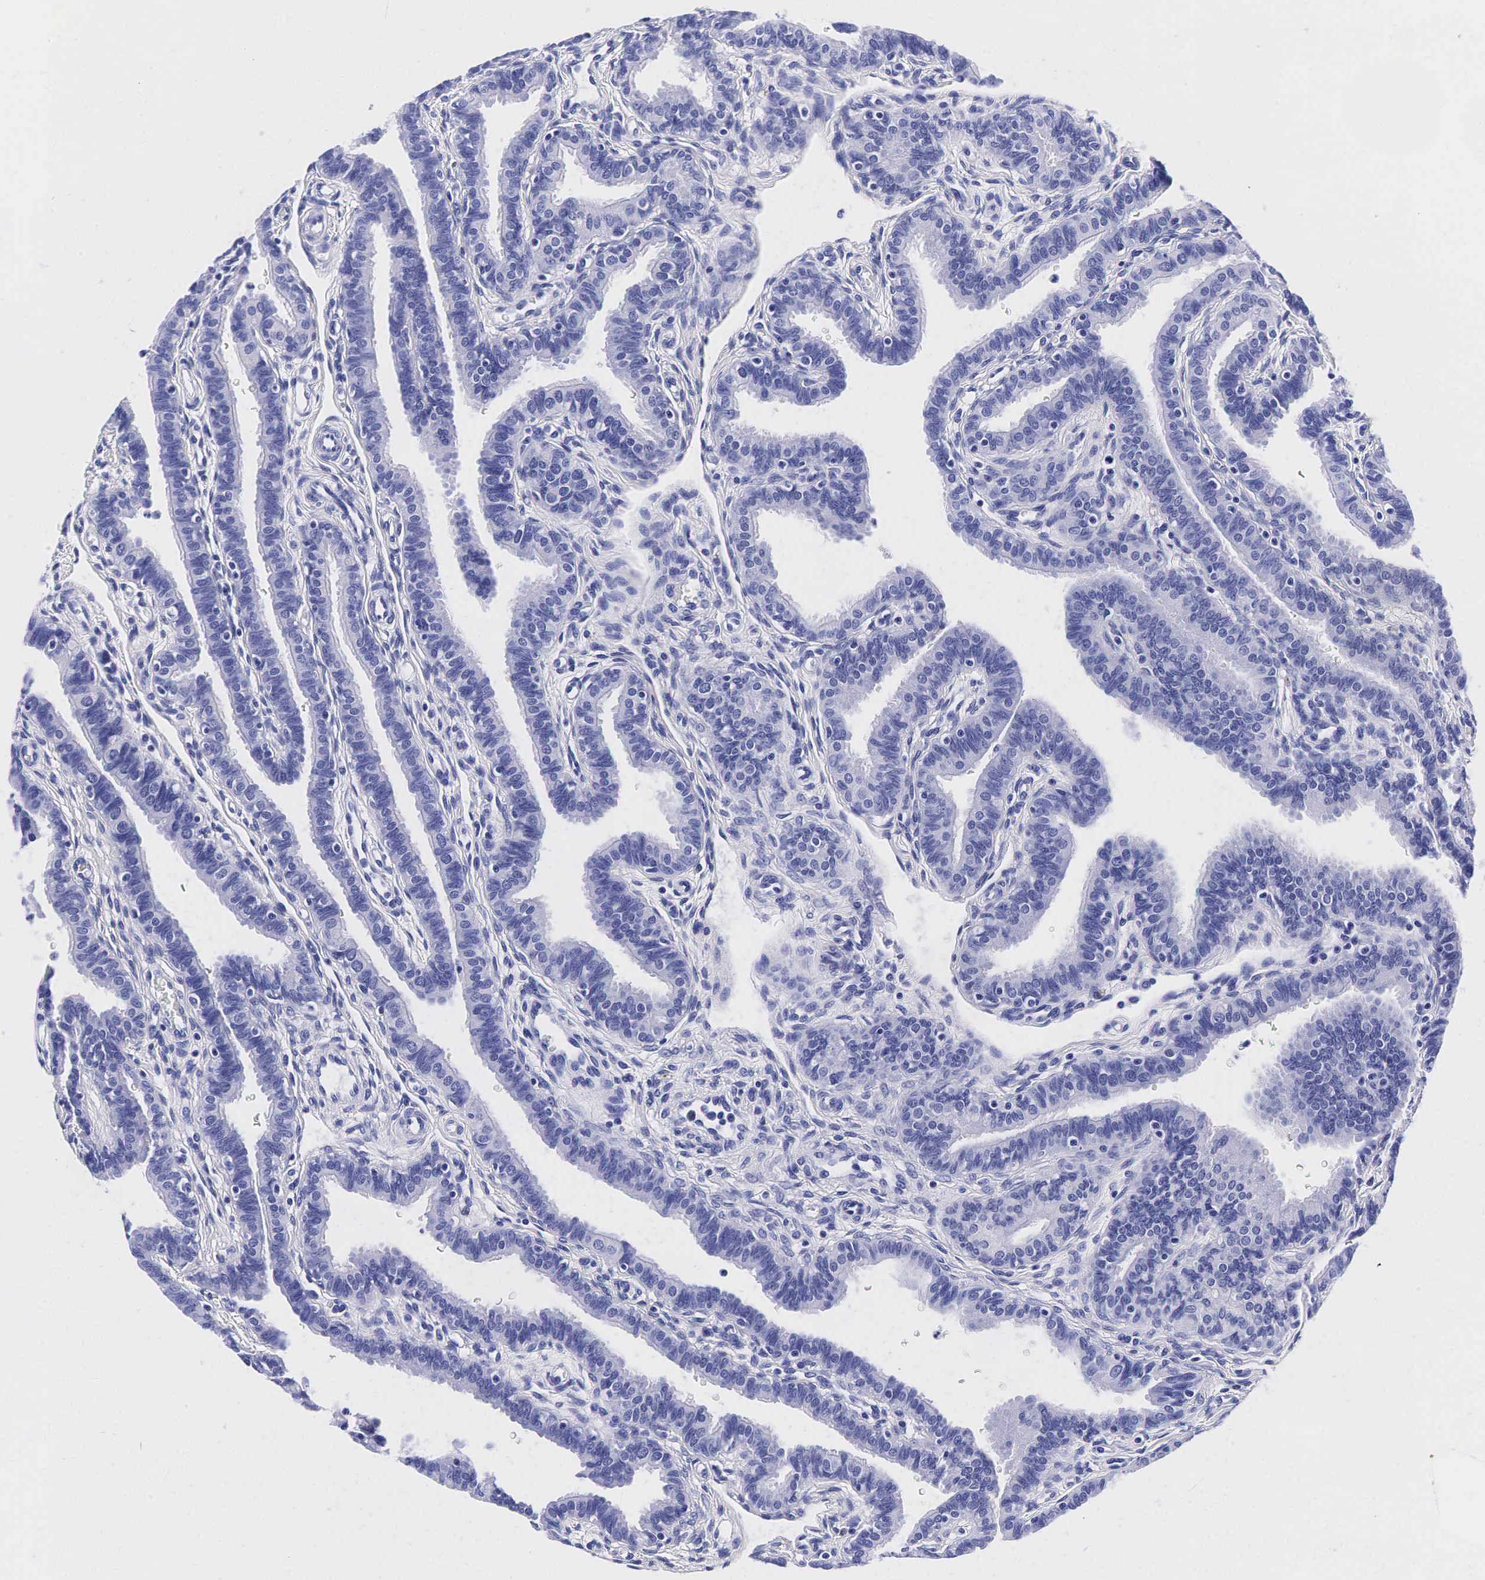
{"staining": {"intensity": "negative", "quantity": "none", "location": "none"}, "tissue": "fallopian tube", "cell_type": "Glandular cells", "image_type": "normal", "snomed": [{"axis": "morphology", "description": "Normal tissue, NOS"}, {"axis": "topography", "description": "Fallopian tube"}], "caption": "This histopathology image is of benign fallopian tube stained with immunohistochemistry to label a protein in brown with the nuclei are counter-stained blue. There is no positivity in glandular cells.", "gene": "ACP3", "patient": {"sex": "female", "age": 32}}